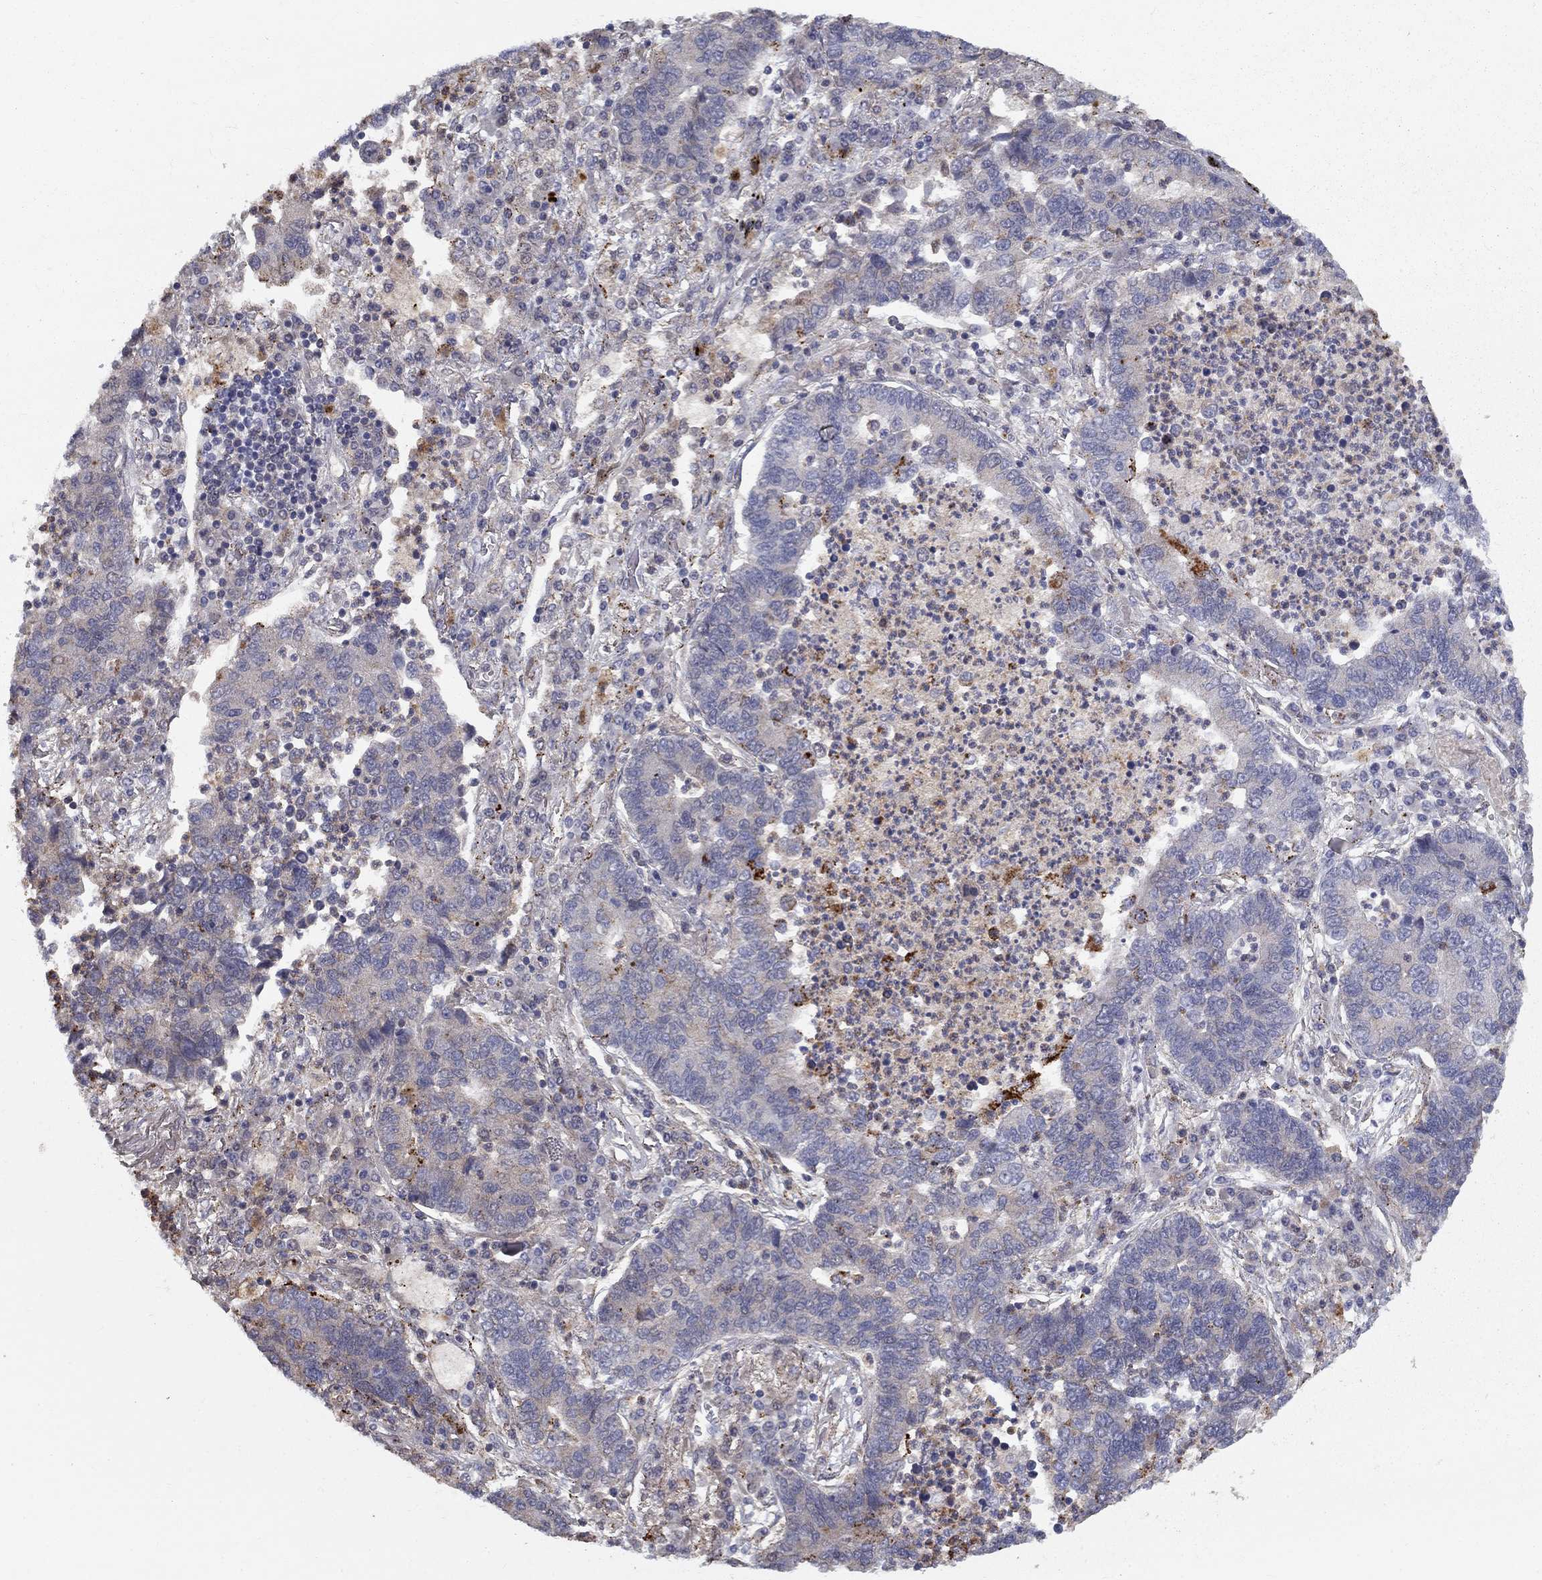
{"staining": {"intensity": "strong", "quantity": "<25%", "location": "cytoplasmic/membranous"}, "tissue": "lung cancer", "cell_type": "Tumor cells", "image_type": "cancer", "snomed": [{"axis": "morphology", "description": "Adenocarcinoma, NOS"}, {"axis": "topography", "description": "Lung"}], "caption": "Immunohistochemistry (IHC) photomicrograph of lung cancer (adenocarcinoma) stained for a protein (brown), which shows medium levels of strong cytoplasmic/membranous expression in about <25% of tumor cells.", "gene": "EPDR1", "patient": {"sex": "female", "age": 57}}